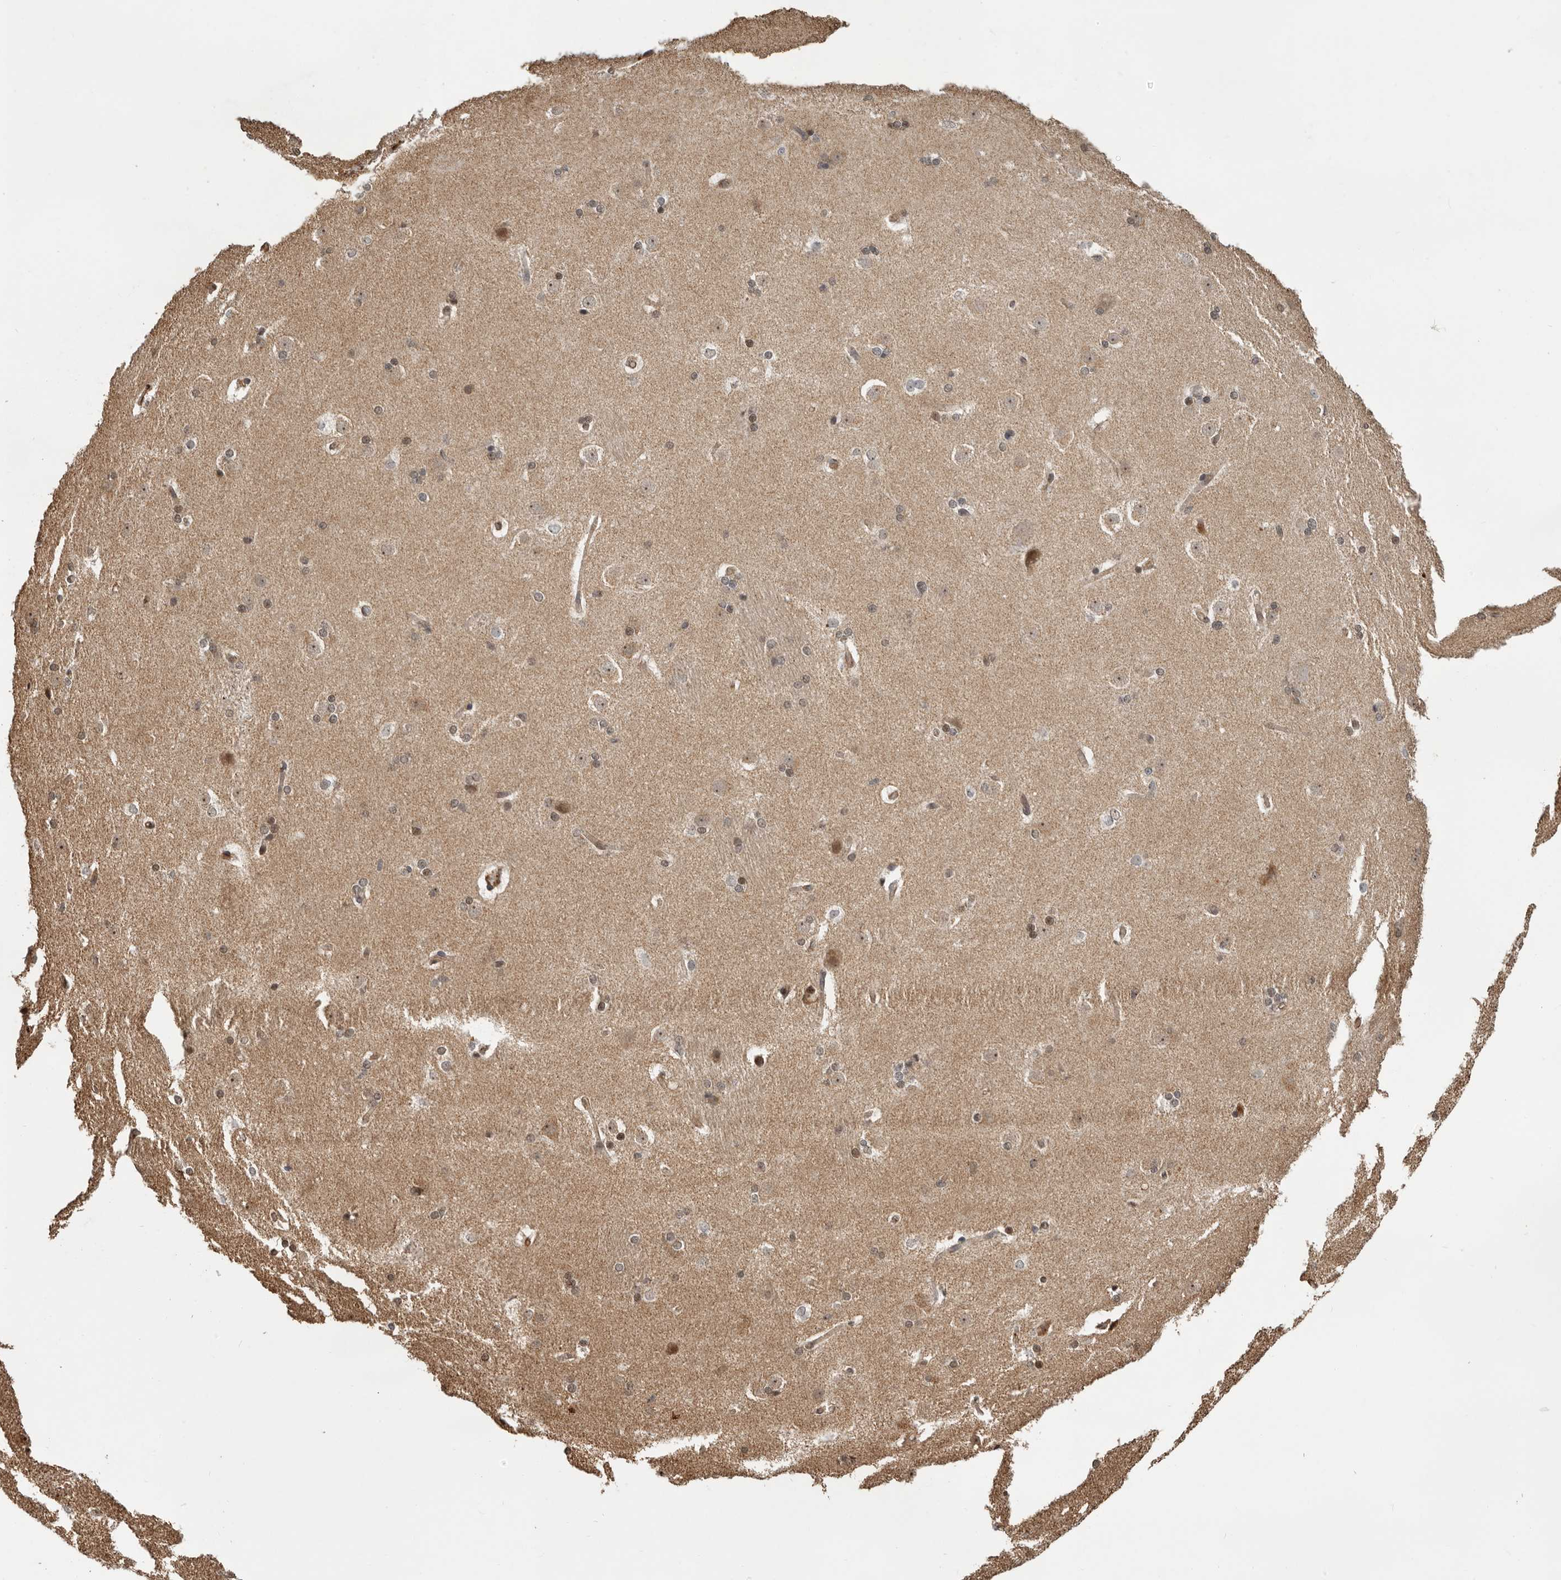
{"staining": {"intensity": "moderate", "quantity": "<25%", "location": "nuclear"}, "tissue": "caudate", "cell_type": "Glial cells", "image_type": "normal", "snomed": [{"axis": "morphology", "description": "Normal tissue, NOS"}, {"axis": "topography", "description": "Lateral ventricle wall"}], "caption": "An image of human caudate stained for a protein demonstrates moderate nuclear brown staining in glial cells.", "gene": "RNF157", "patient": {"sex": "female", "age": 19}}